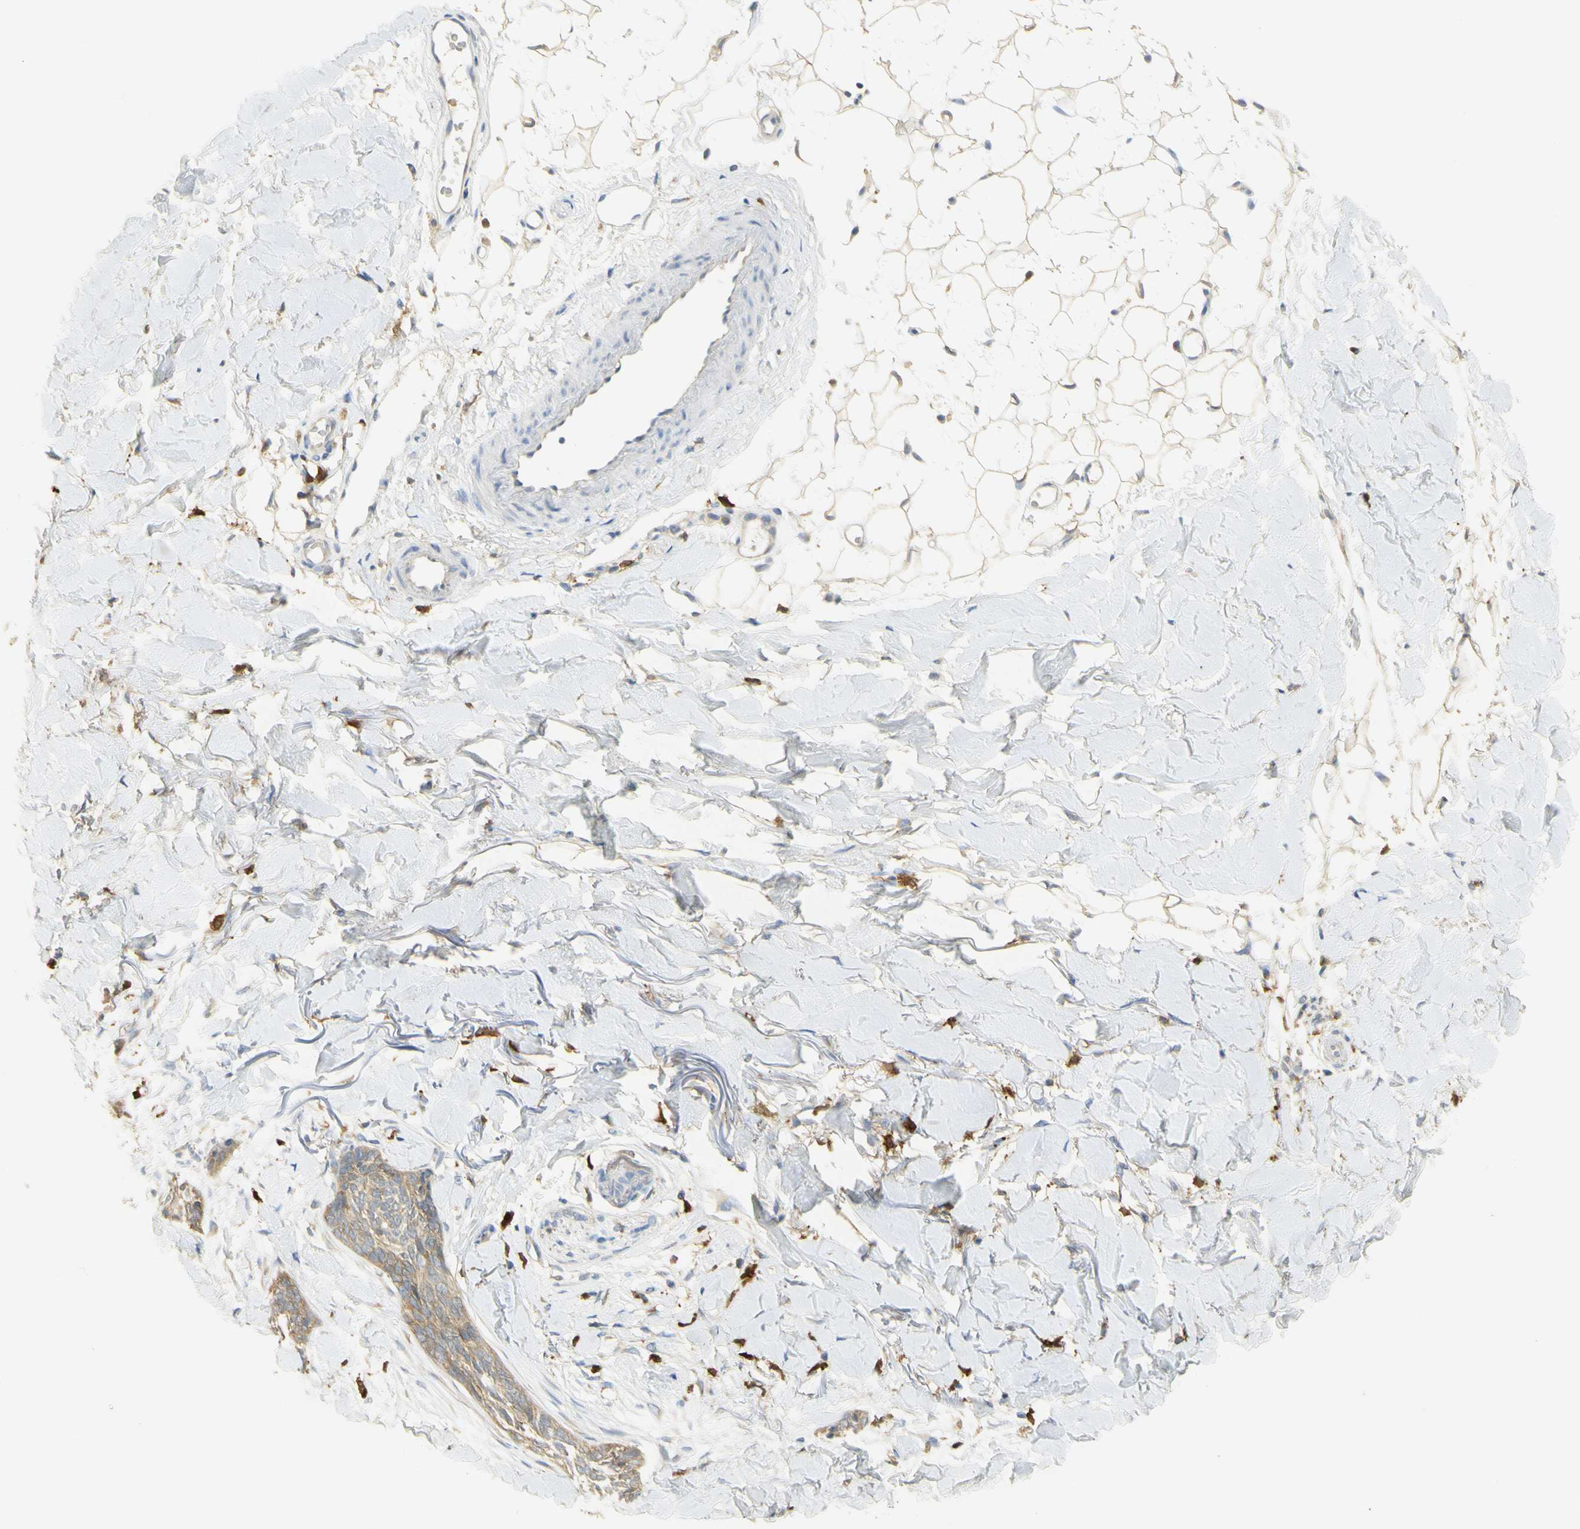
{"staining": {"intensity": "moderate", "quantity": ">75%", "location": "cytoplasmic/membranous"}, "tissue": "skin cancer", "cell_type": "Tumor cells", "image_type": "cancer", "snomed": [{"axis": "morphology", "description": "Basal cell carcinoma"}, {"axis": "topography", "description": "Skin"}], "caption": "A histopathology image of skin basal cell carcinoma stained for a protein demonstrates moderate cytoplasmic/membranous brown staining in tumor cells.", "gene": "PAK1", "patient": {"sex": "female", "age": 58}}